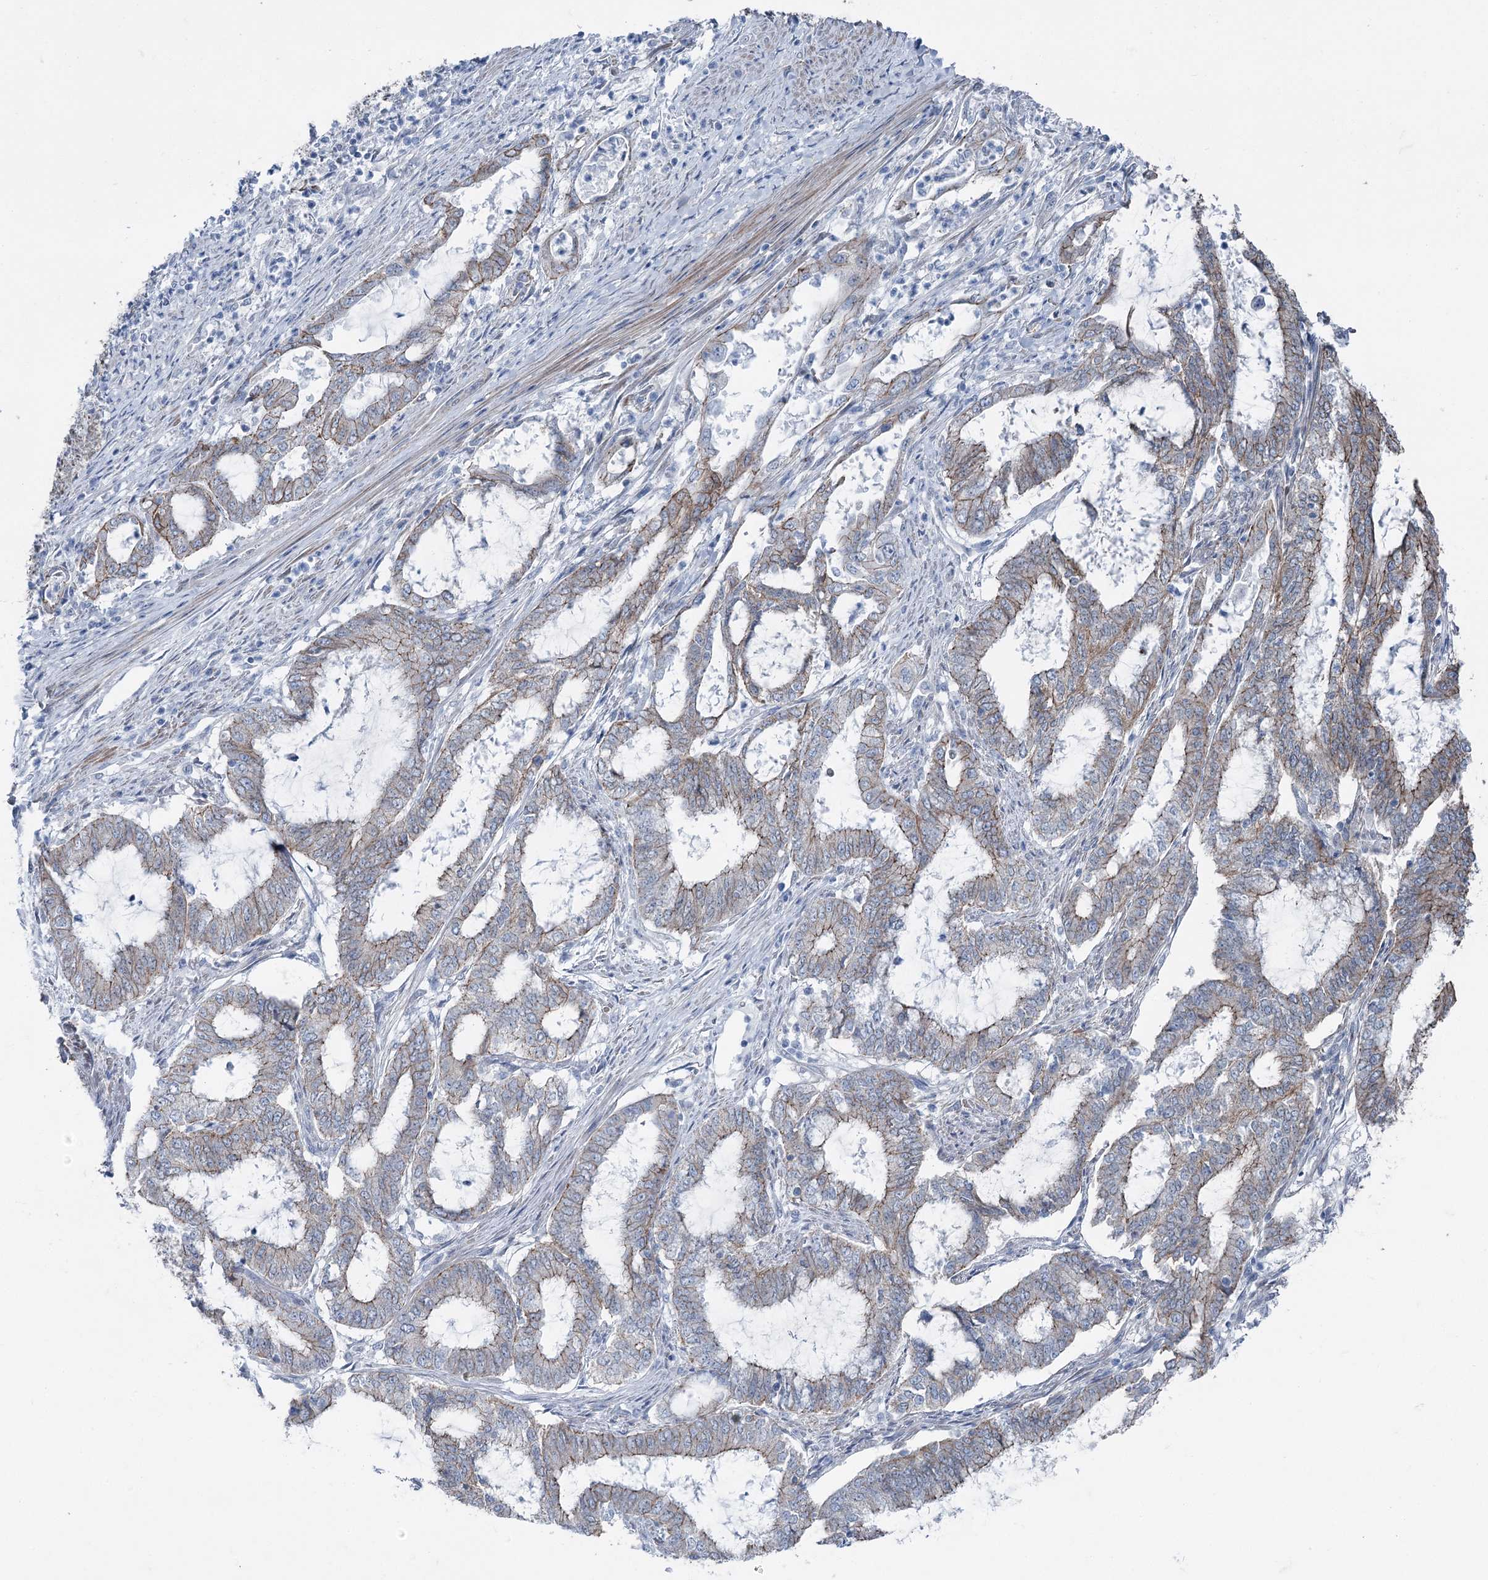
{"staining": {"intensity": "moderate", "quantity": "25%-75%", "location": "cytoplasmic/membranous"}, "tissue": "endometrial cancer", "cell_type": "Tumor cells", "image_type": "cancer", "snomed": [{"axis": "morphology", "description": "Adenocarcinoma, NOS"}, {"axis": "topography", "description": "Endometrium"}], "caption": "Human endometrial adenocarcinoma stained with a protein marker shows moderate staining in tumor cells.", "gene": "FAM120B", "patient": {"sex": "female", "age": 51}}